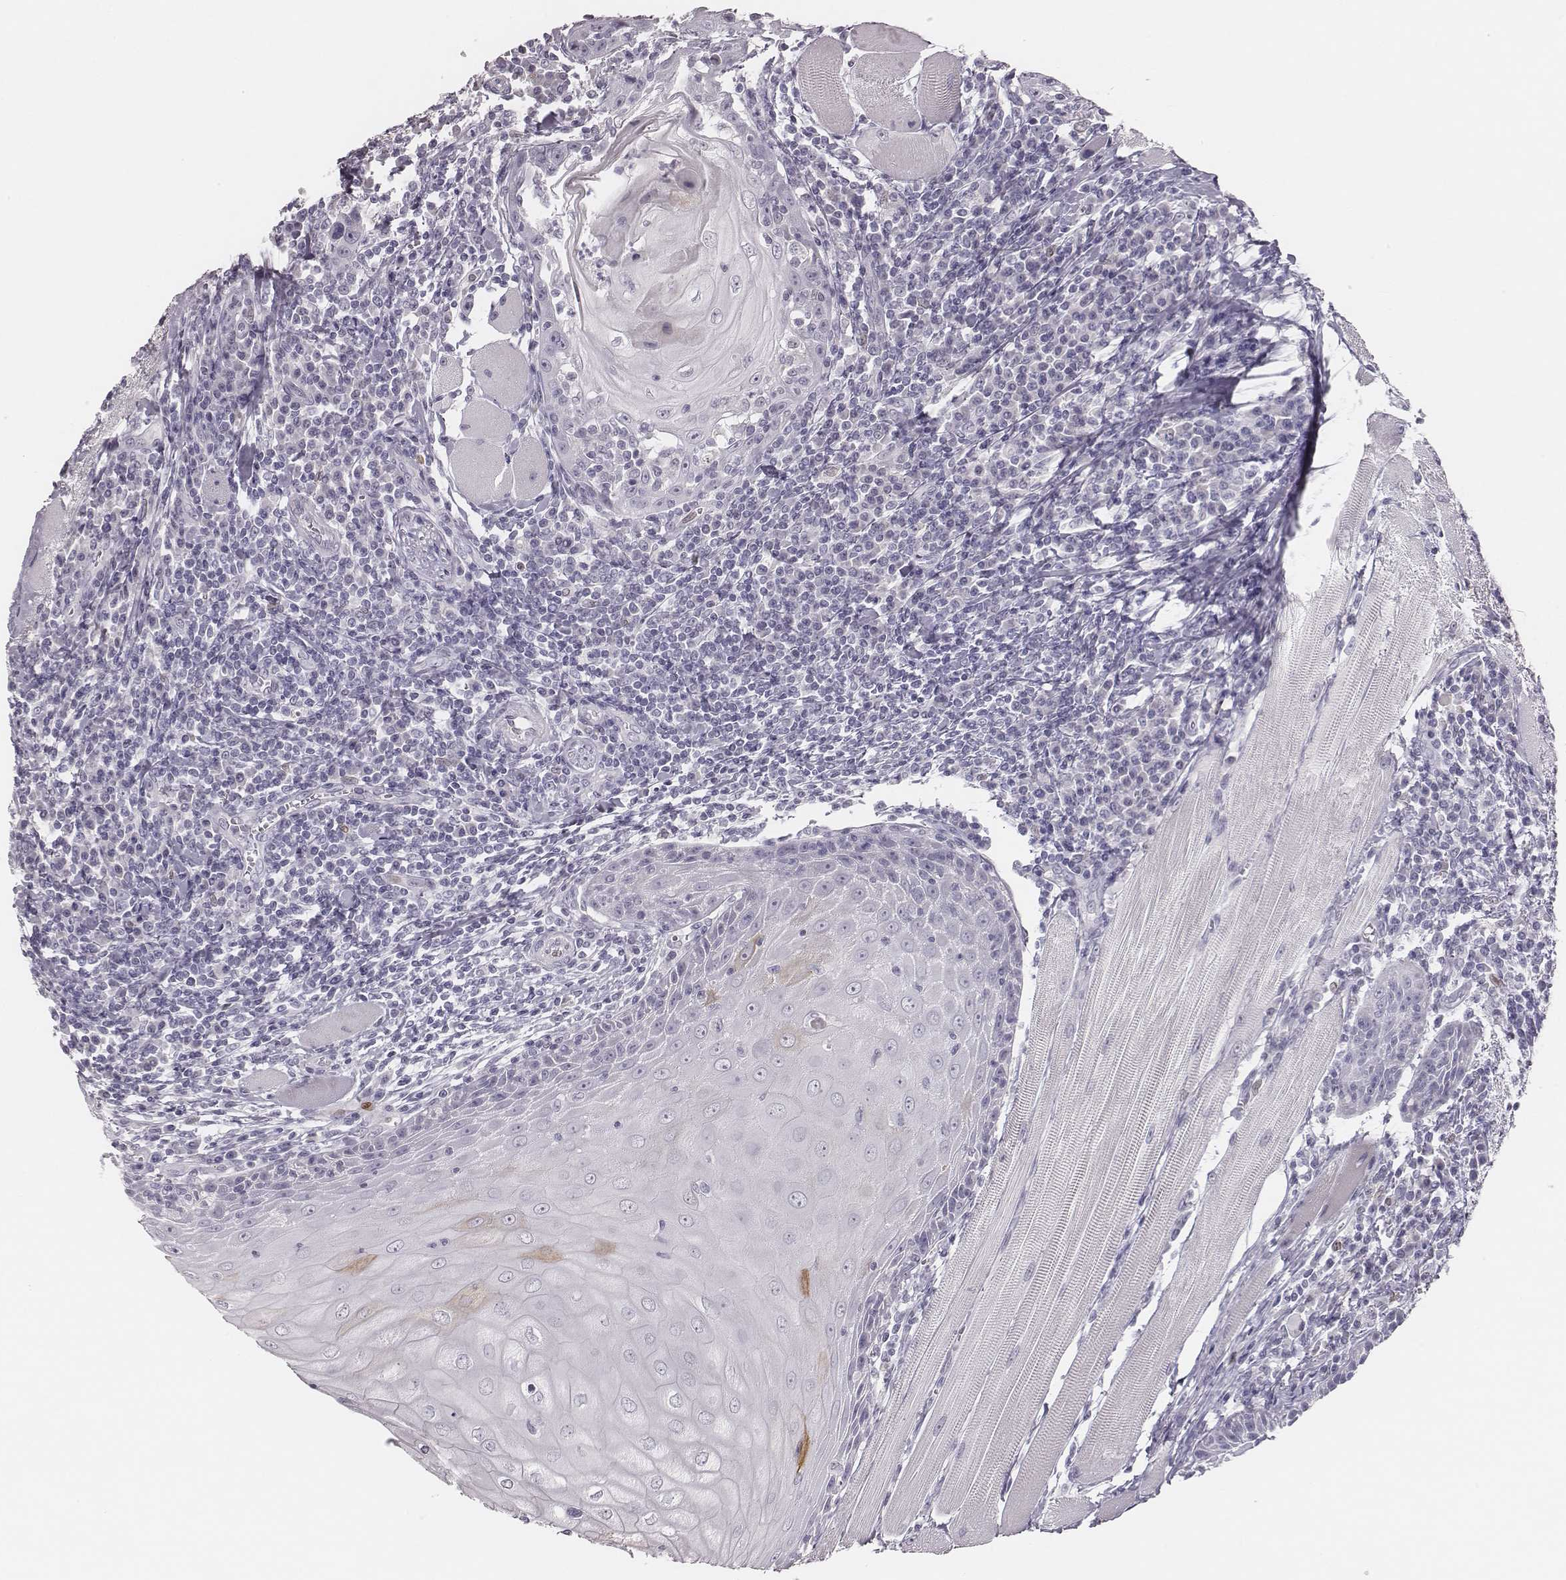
{"staining": {"intensity": "negative", "quantity": "none", "location": "none"}, "tissue": "head and neck cancer", "cell_type": "Tumor cells", "image_type": "cancer", "snomed": [{"axis": "morphology", "description": "Normal tissue, NOS"}, {"axis": "morphology", "description": "Squamous cell carcinoma, NOS"}, {"axis": "topography", "description": "Oral tissue"}, {"axis": "topography", "description": "Head-Neck"}], "caption": "Tumor cells show no significant staining in head and neck squamous cell carcinoma. (DAB (3,3'-diaminobenzidine) immunohistochemistry (IHC) visualized using brightfield microscopy, high magnification).", "gene": "ADGRF4", "patient": {"sex": "male", "age": 52}}